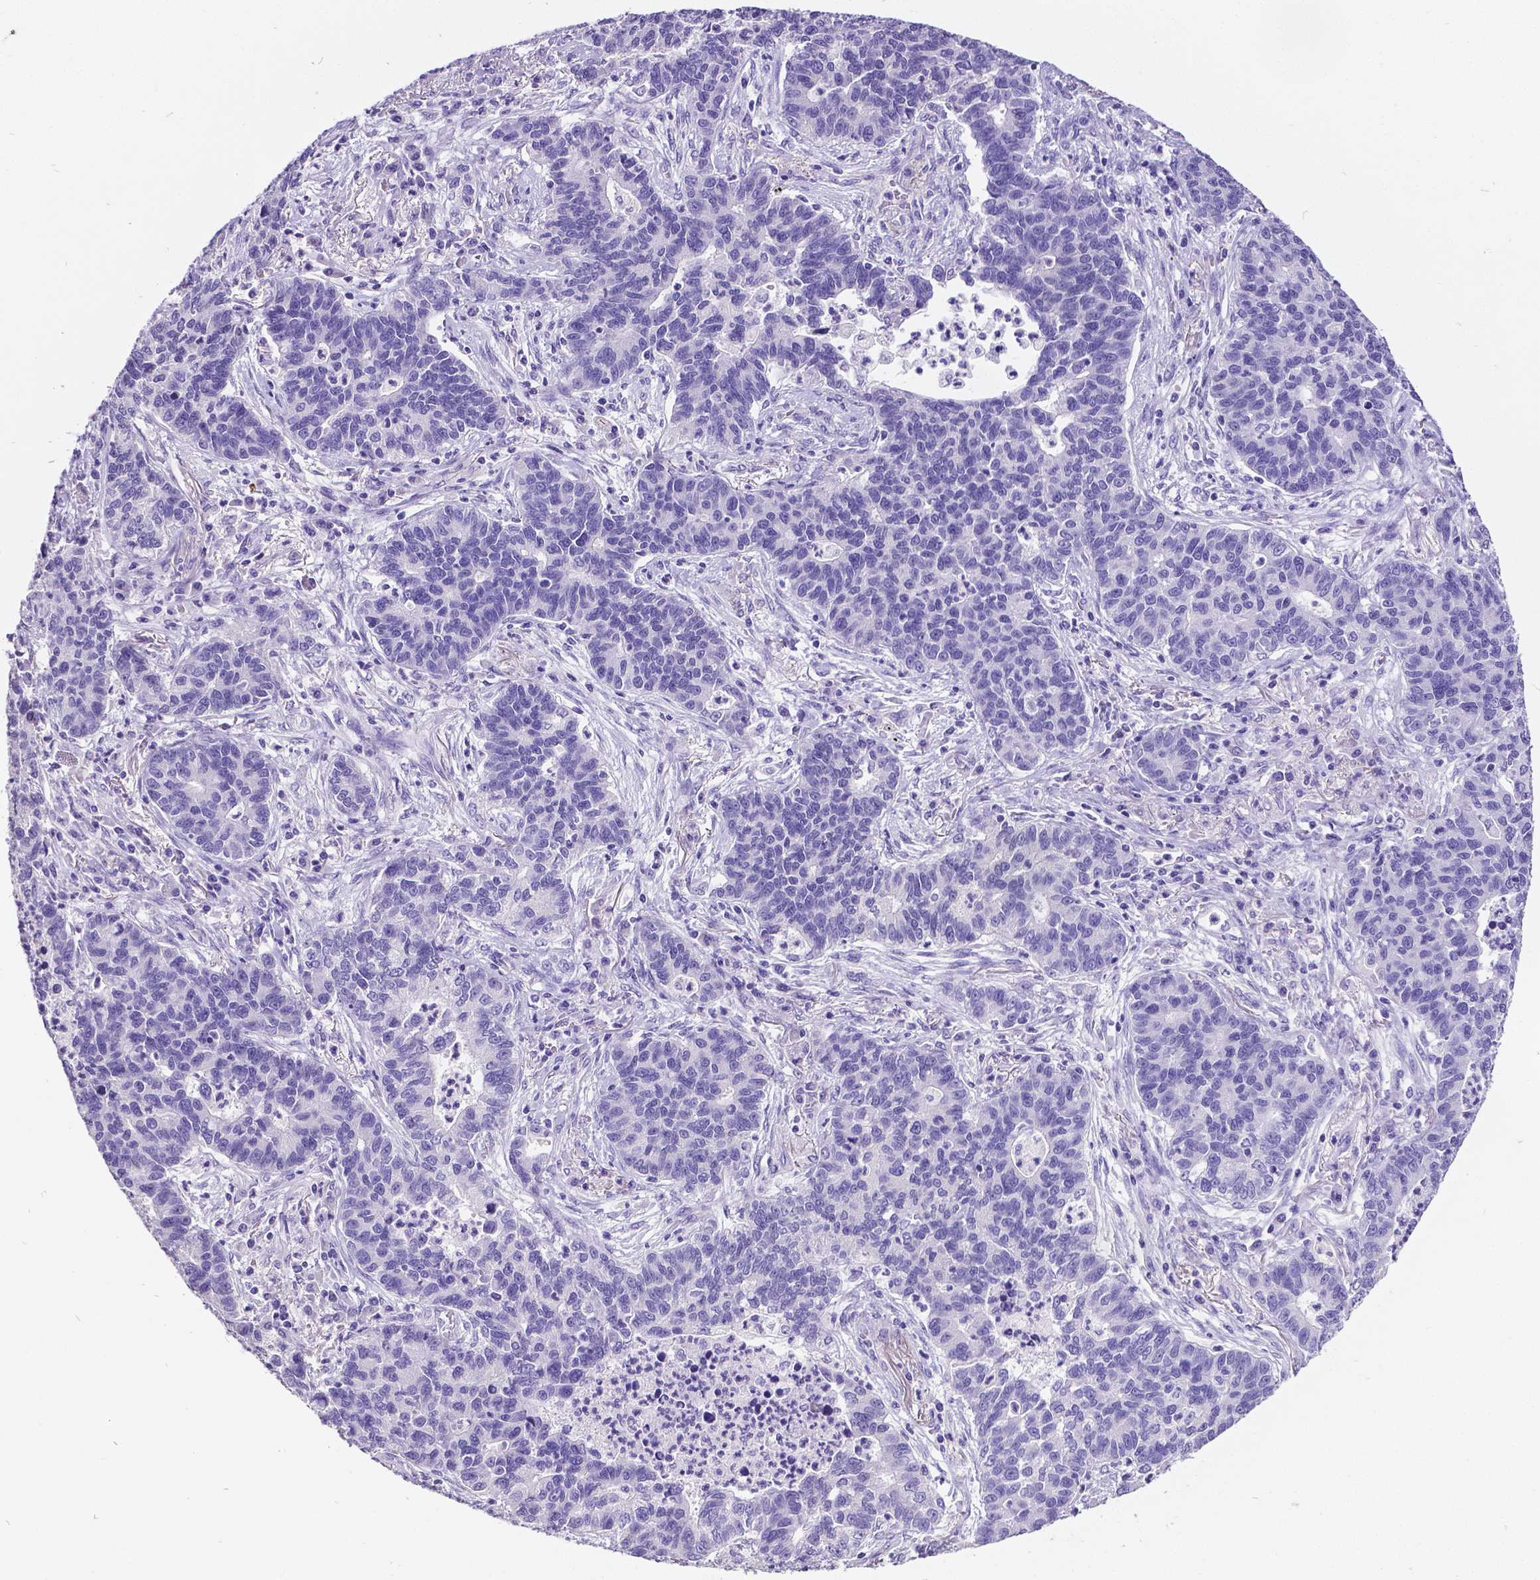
{"staining": {"intensity": "negative", "quantity": "none", "location": "none"}, "tissue": "lung cancer", "cell_type": "Tumor cells", "image_type": "cancer", "snomed": [{"axis": "morphology", "description": "Adenocarcinoma, NOS"}, {"axis": "topography", "description": "Lung"}], "caption": "Histopathology image shows no protein expression in tumor cells of lung adenocarcinoma tissue.", "gene": "SATB2", "patient": {"sex": "female", "age": 57}}